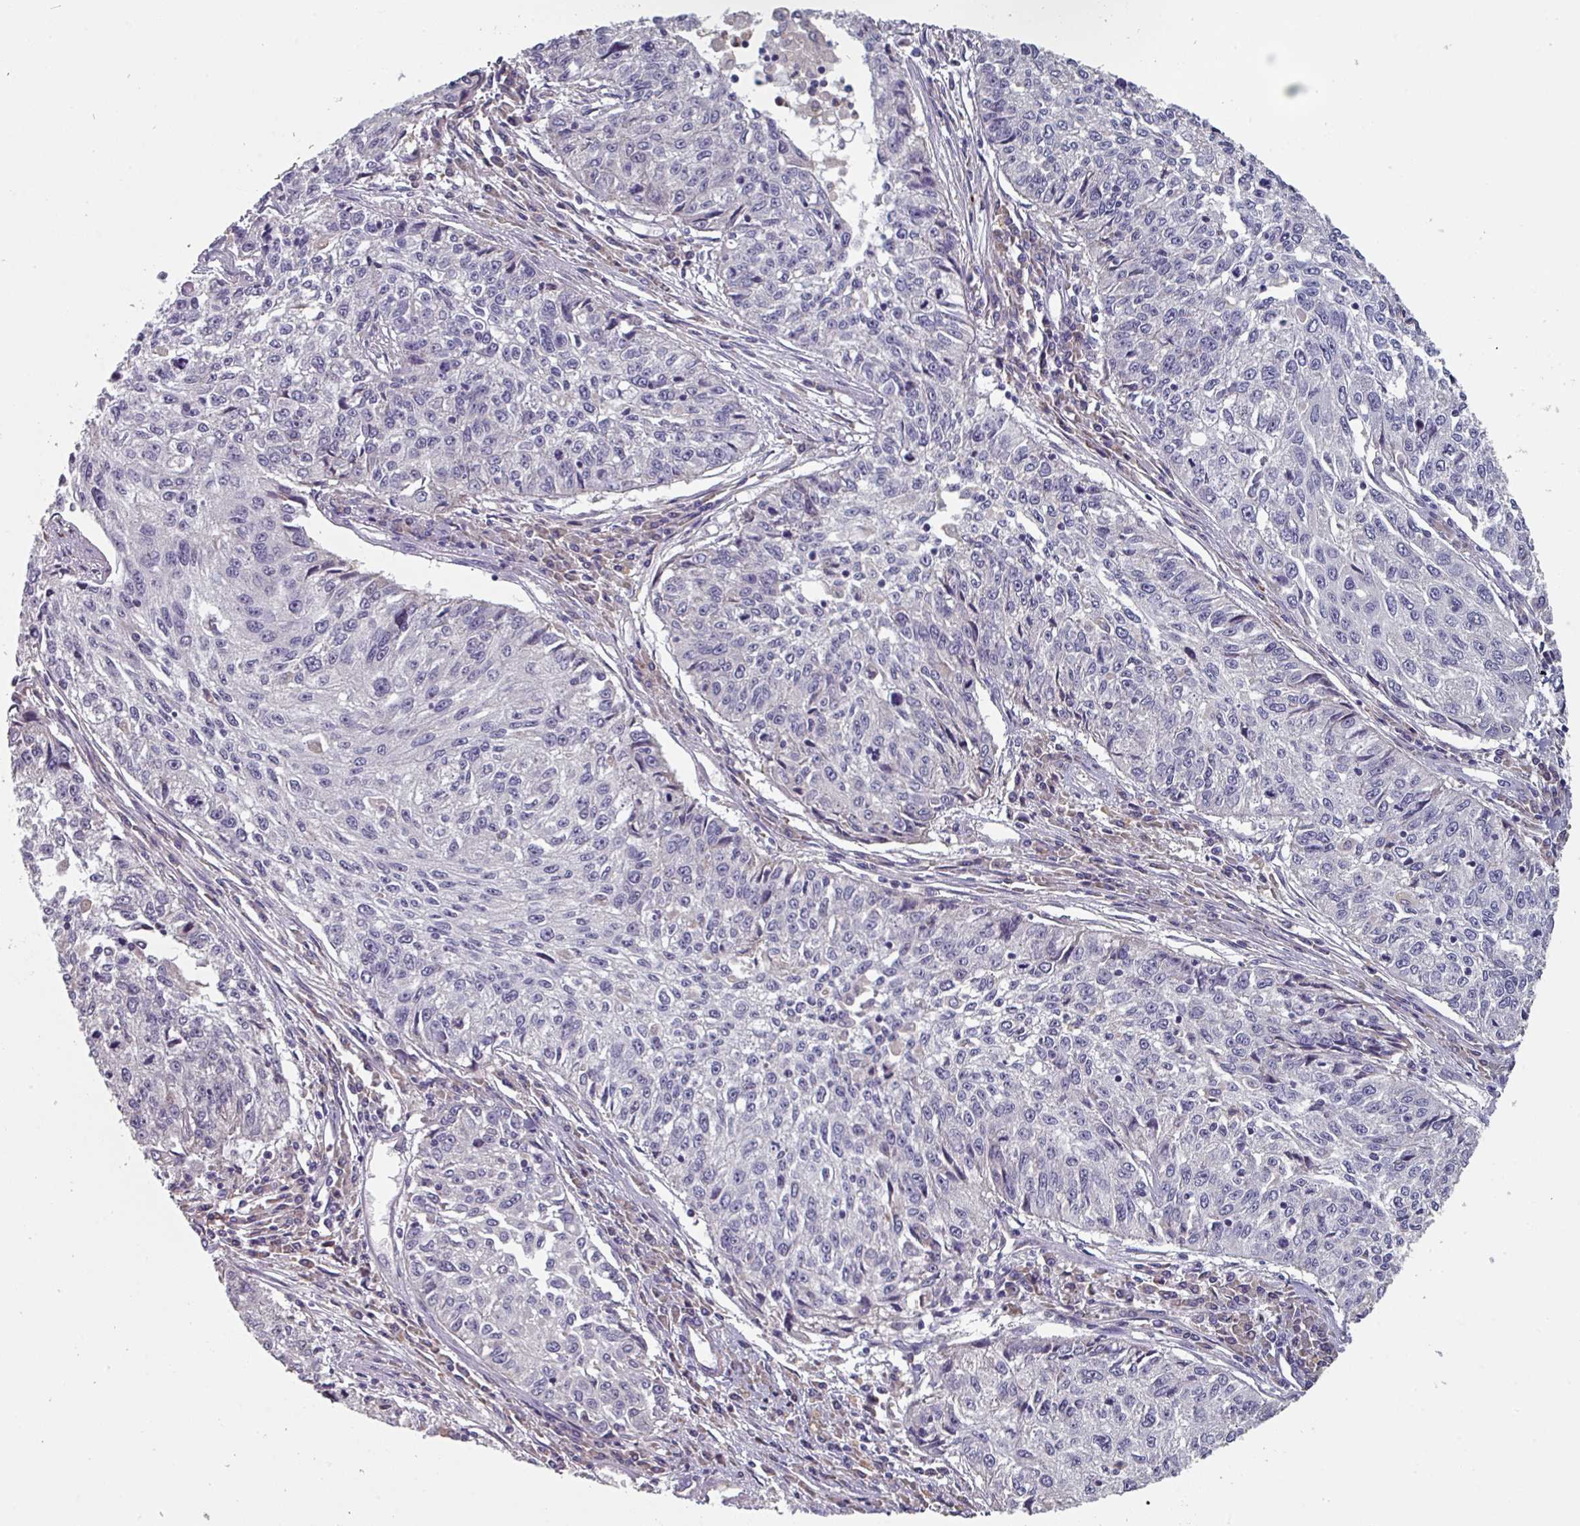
{"staining": {"intensity": "negative", "quantity": "none", "location": "none"}, "tissue": "cervical cancer", "cell_type": "Tumor cells", "image_type": "cancer", "snomed": [{"axis": "morphology", "description": "Squamous cell carcinoma, NOS"}, {"axis": "topography", "description": "Cervix"}], "caption": "High power microscopy micrograph of an immunohistochemistry image of cervical cancer, revealing no significant positivity in tumor cells.", "gene": "PRAMEF8", "patient": {"sex": "female", "age": 57}}